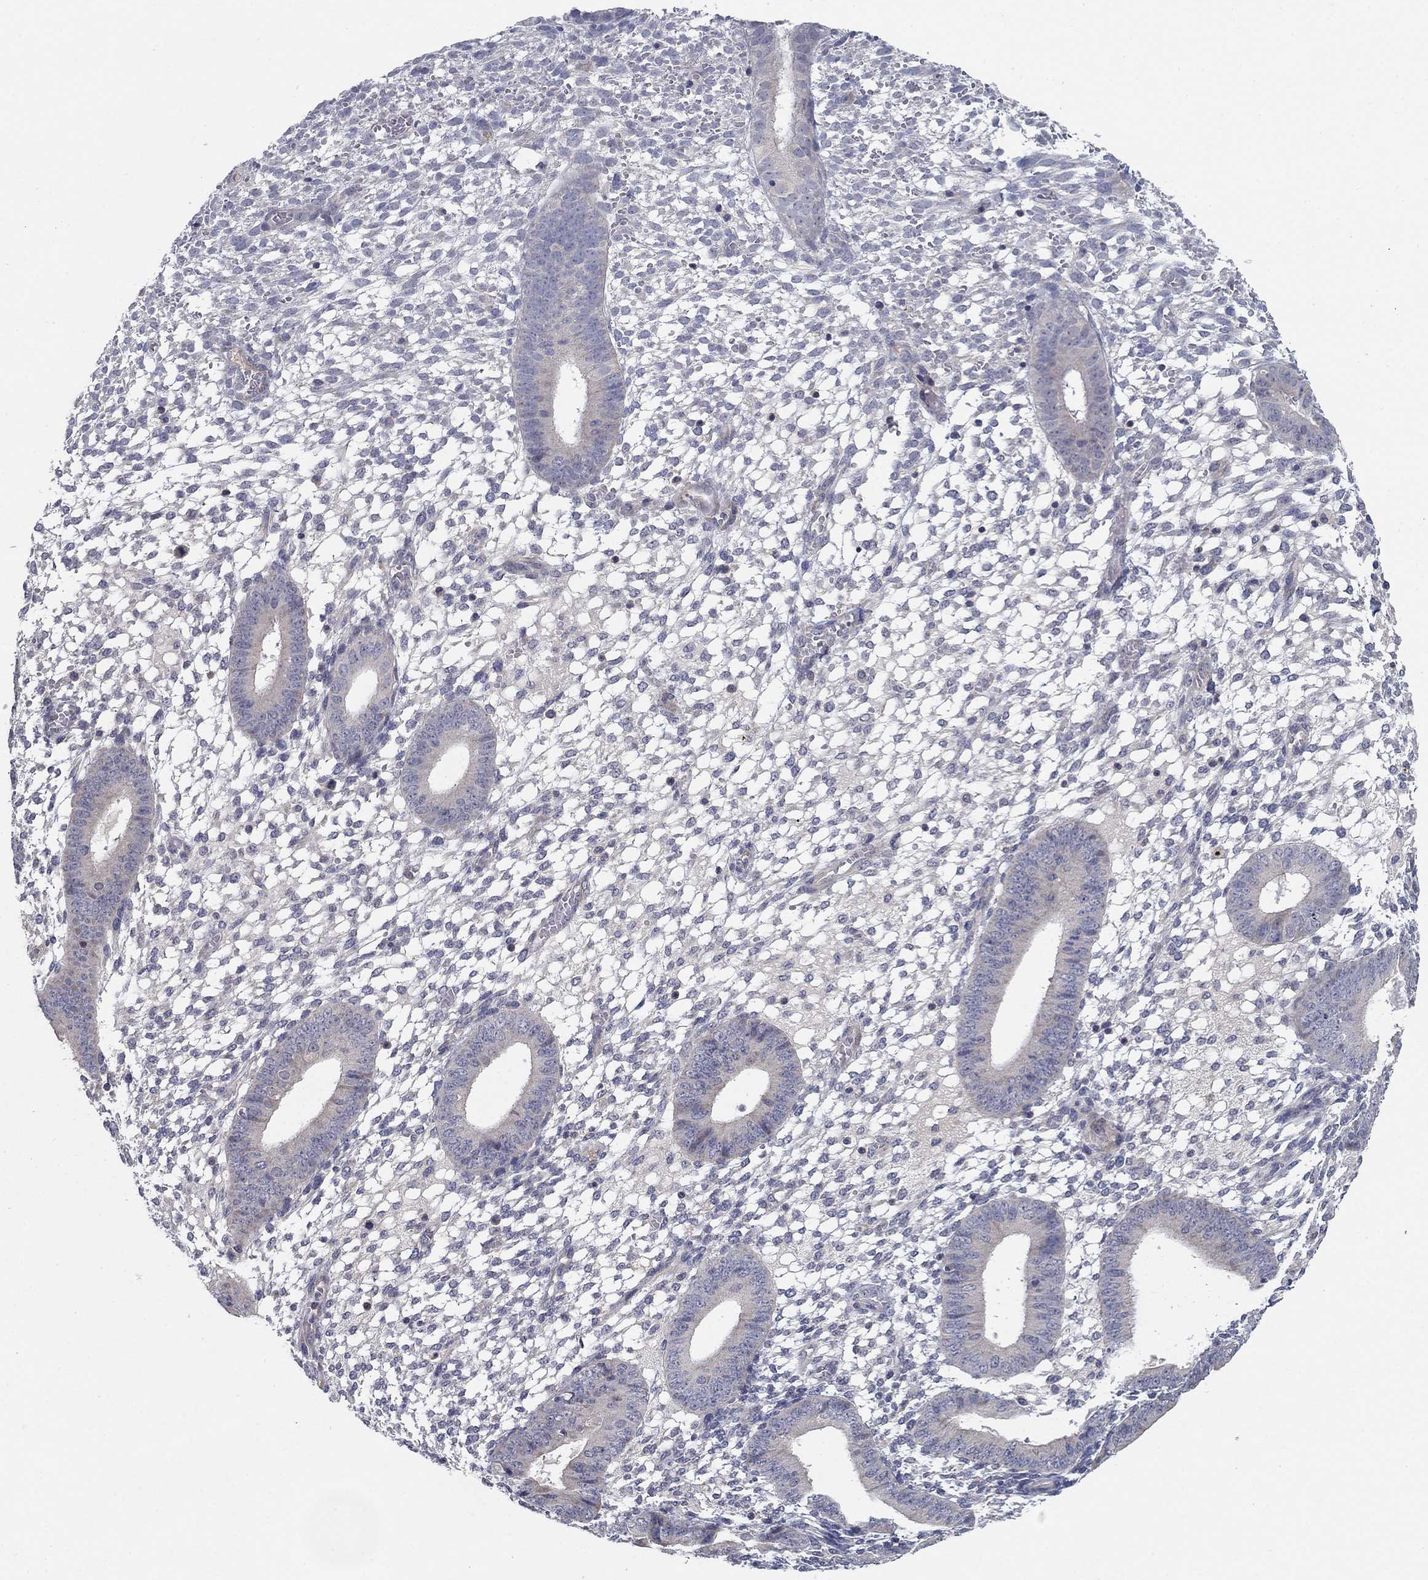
{"staining": {"intensity": "negative", "quantity": "none", "location": "none"}, "tissue": "endometrium", "cell_type": "Cells in endometrial stroma", "image_type": "normal", "snomed": [{"axis": "morphology", "description": "Normal tissue, NOS"}, {"axis": "topography", "description": "Endometrium"}], "caption": "A high-resolution photomicrograph shows immunohistochemistry (IHC) staining of normal endometrium, which reveals no significant staining in cells in endometrial stroma.", "gene": "GRK7", "patient": {"sex": "female", "age": 39}}